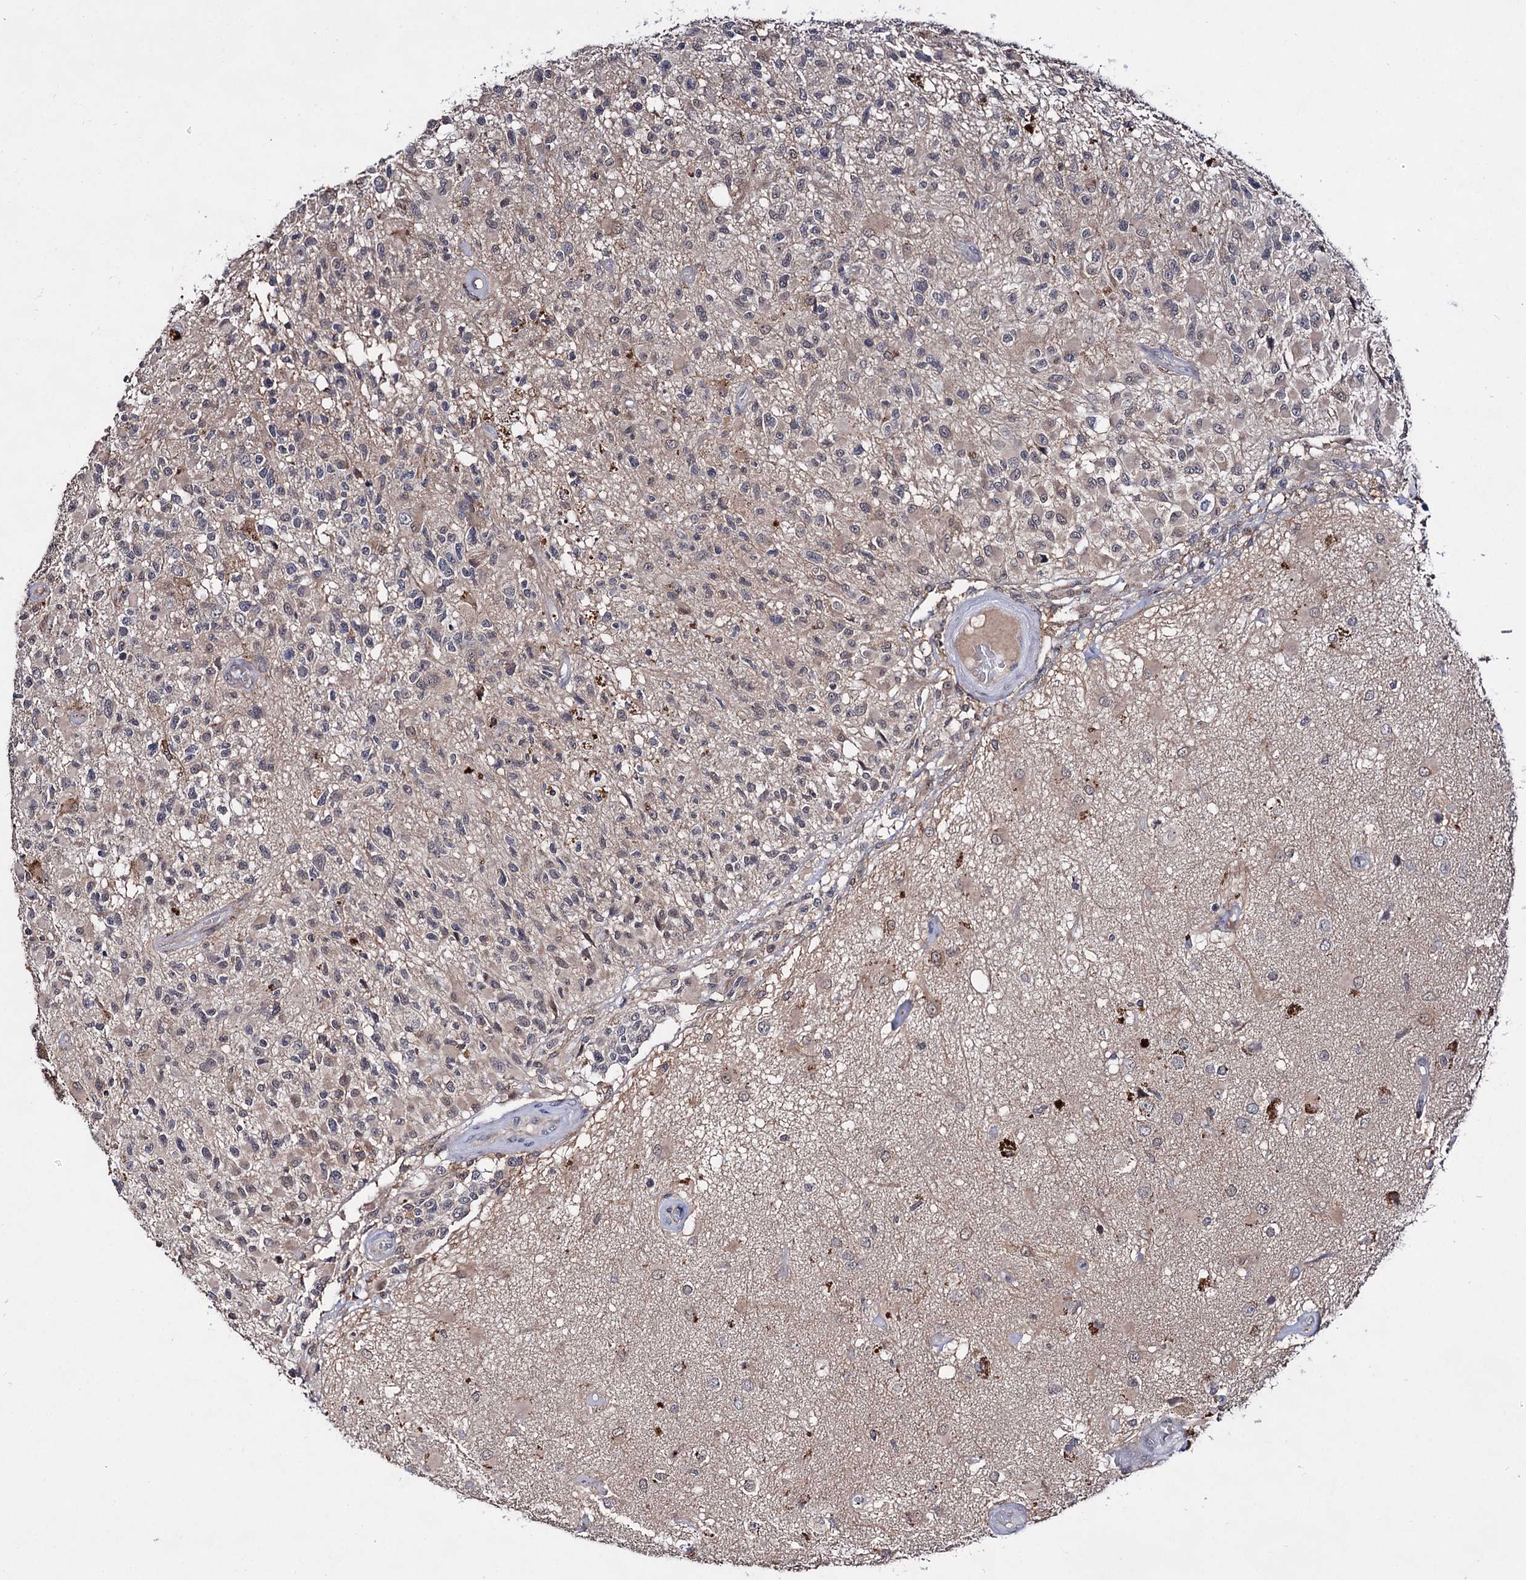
{"staining": {"intensity": "negative", "quantity": "none", "location": "none"}, "tissue": "glioma", "cell_type": "Tumor cells", "image_type": "cancer", "snomed": [{"axis": "morphology", "description": "Glioma, malignant, High grade"}, {"axis": "morphology", "description": "Glioblastoma, NOS"}, {"axis": "topography", "description": "Brain"}], "caption": "An image of human glioma is negative for staining in tumor cells.", "gene": "ACTR6", "patient": {"sex": "male", "age": 60}}